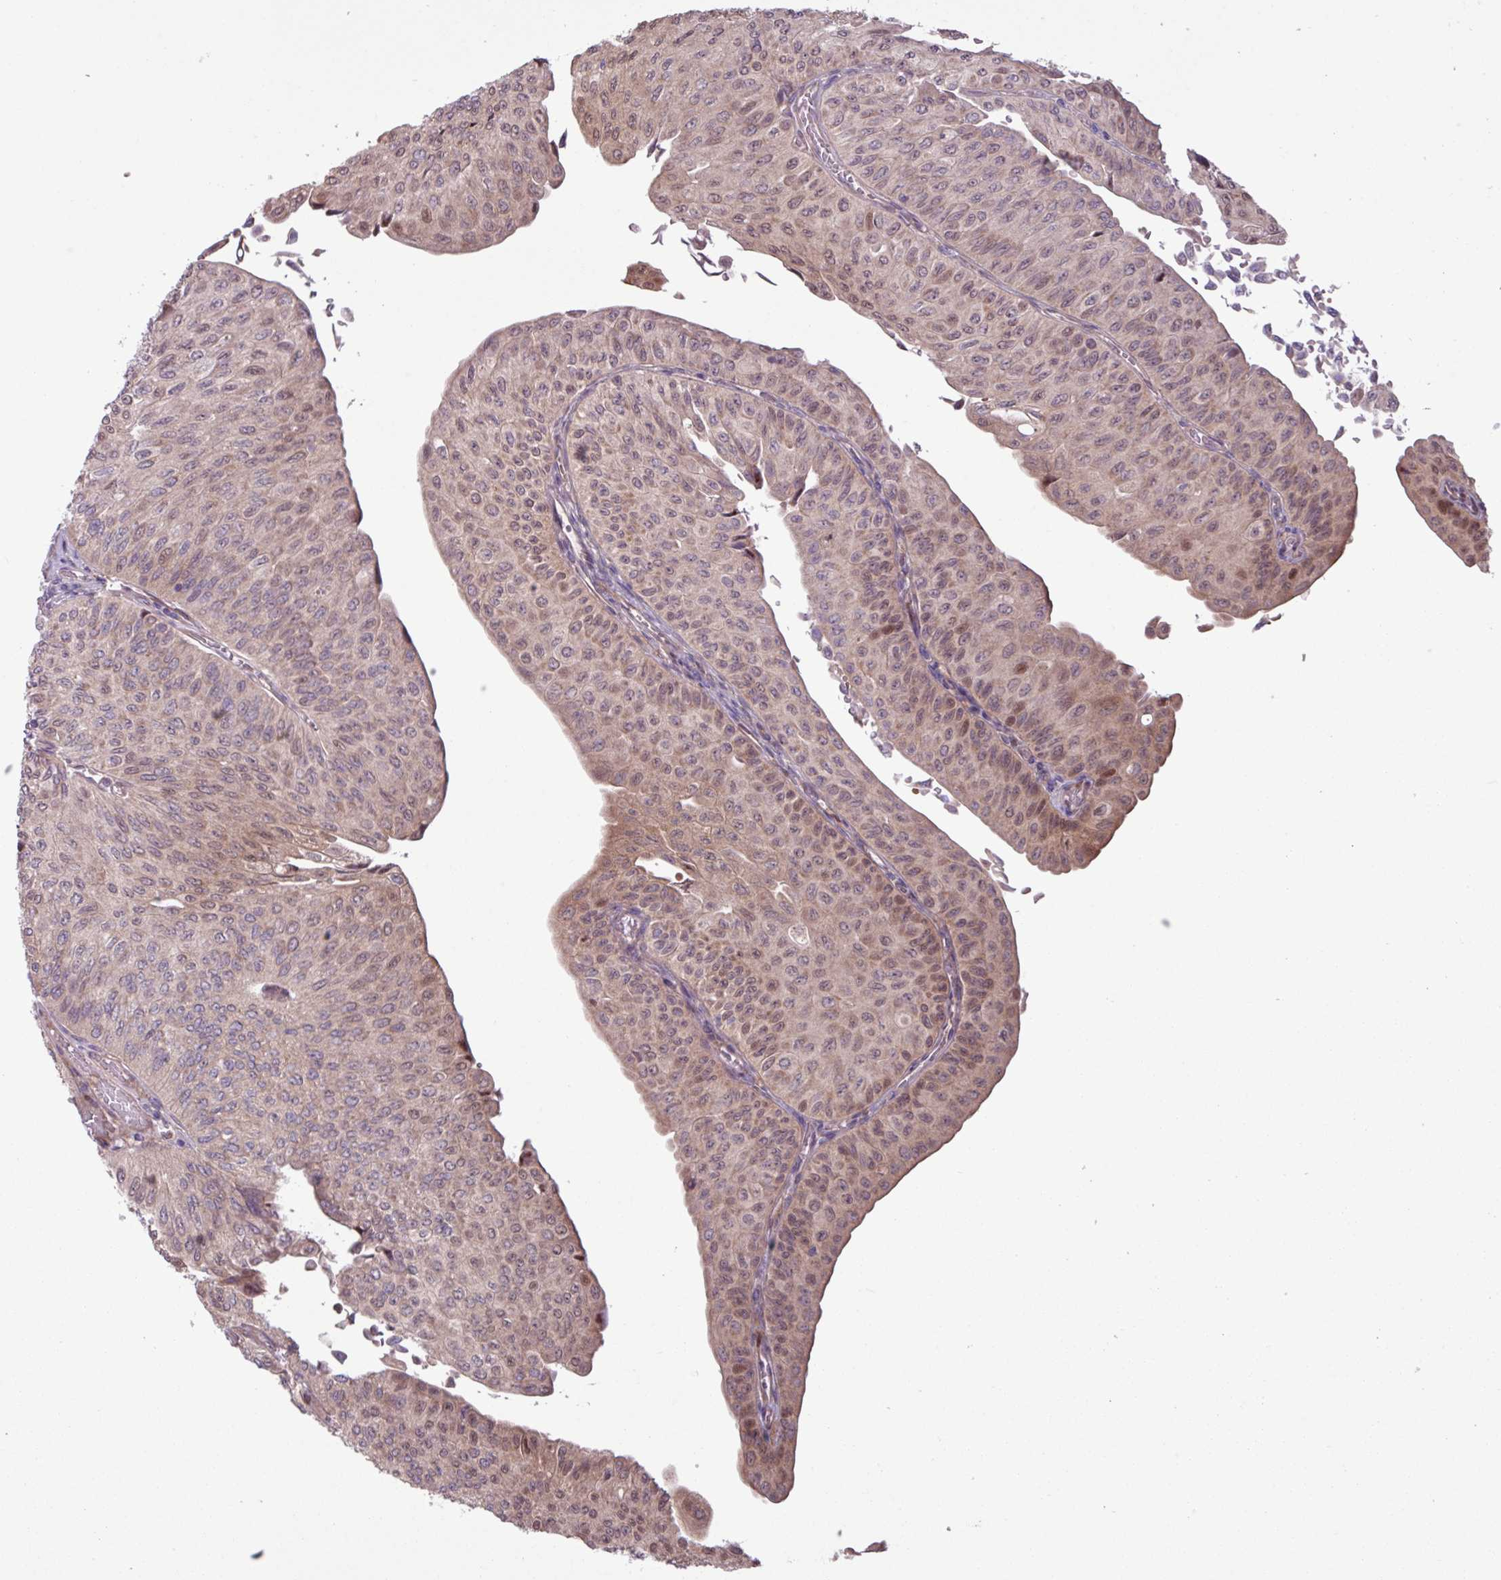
{"staining": {"intensity": "weak", "quantity": "25%-75%", "location": "cytoplasmic/membranous,nuclear"}, "tissue": "urothelial cancer", "cell_type": "Tumor cells", "image_type": "cancer", "snomed": [{"axis": "morphology", "description": "Urothelial carcinoma, NOS"}, {"axis": "topography", "description": "Urinary bladder"}], "caption": "A brown stain labels weak cytoplasmic/membranous and nuclear expression of a protein in urothelial cancer tumor cells.", "gene": "PDPR", "patient": {"sex": "male", "age": 59}}